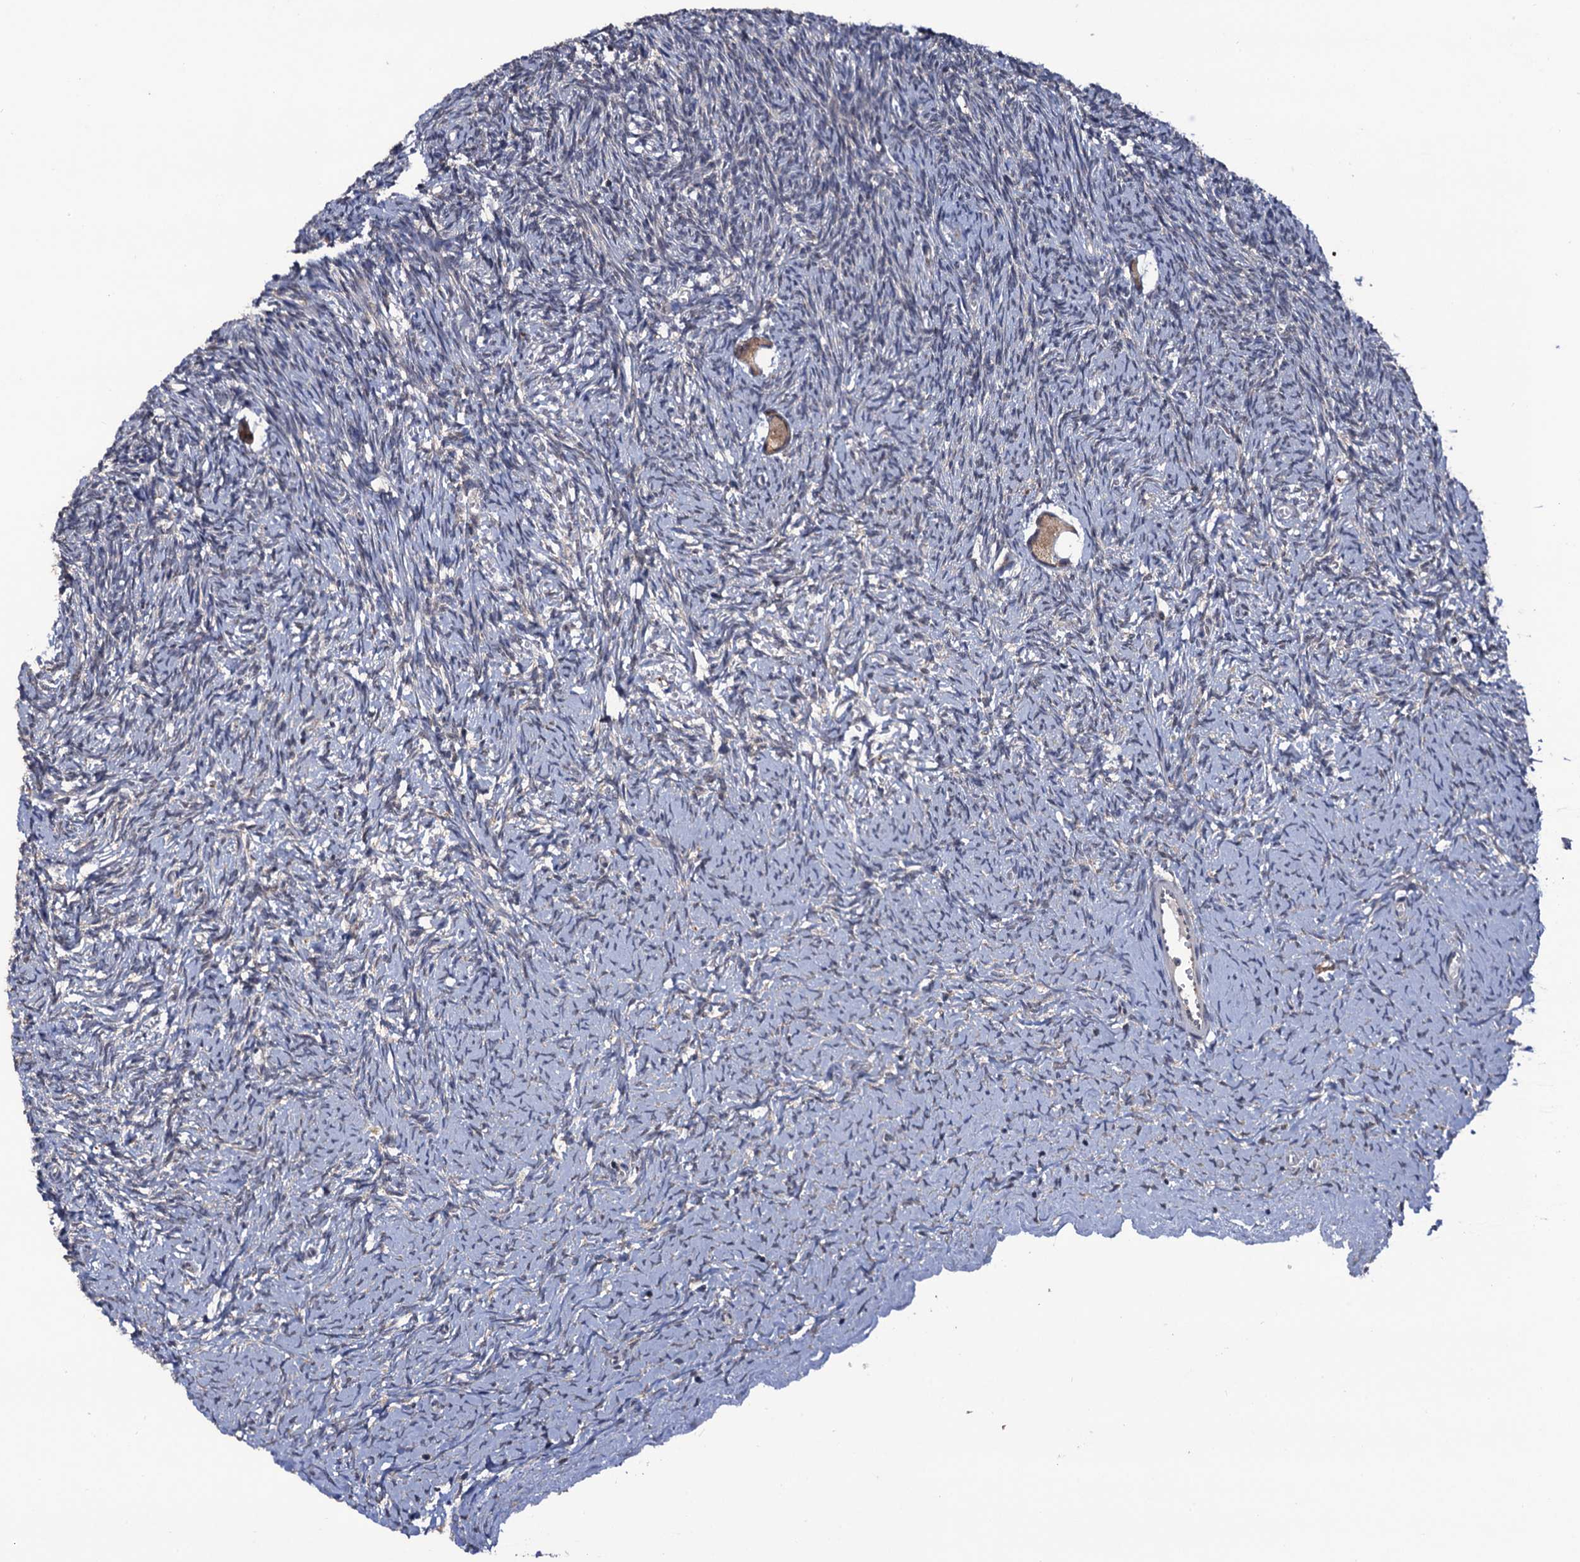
{"staining": {"intensity": "weak", "quantity": ">75%", "location": "cytoplasmic/membranous"}, "tissue": "ovary", "cell_type": "Follicle cells", "image_type": "normal", "snomed": [{"axis": "morphology", "description": "Normal tissue, NOS"}, {"axis": "topography", "description": "Ovary"}], "caption": "Human ovary stained with a protein marker exhibits weak staining in follicle cells.", "gene": "LRRC63", "patient": {"sex": "female", "age": 39}}